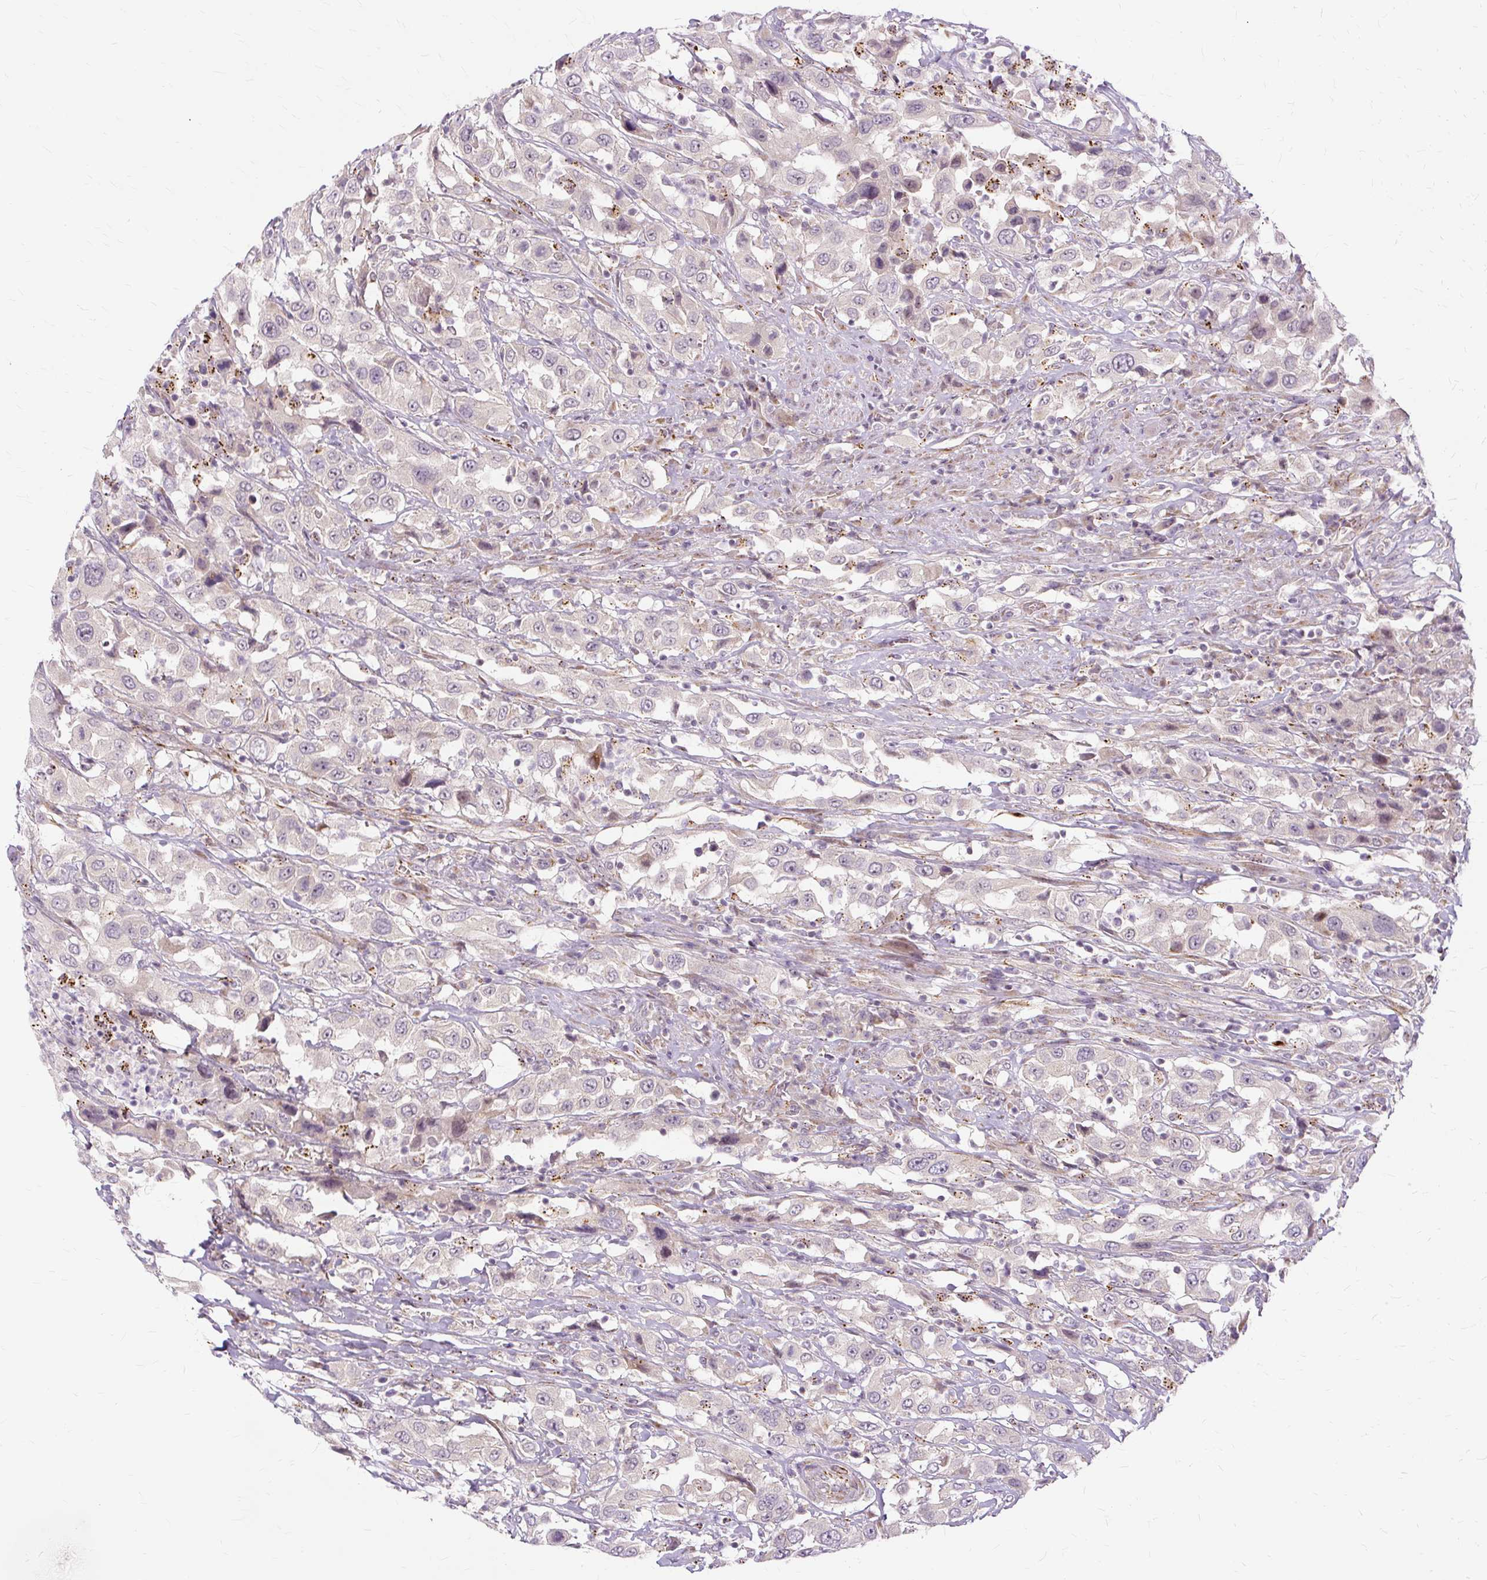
{"staining": {"intensity": "weak", "quantity": "<25%", "location": "nuclear"}, "tissue": "urothelial cancer", "cell_type": "Tumor cells", "image_type": "cancer", "snomed": [{"axis": "morphology", "description": "Urothelial carcinoma, High grade"}, {"axis": "topography", "description": "Urinary bladder"}], "caption": "Tumor cells show no significant protein expression in high-grade urothelial carcinoma.", "gene": "MMACHC", "patient": {"sex": "male", "age": 61}}